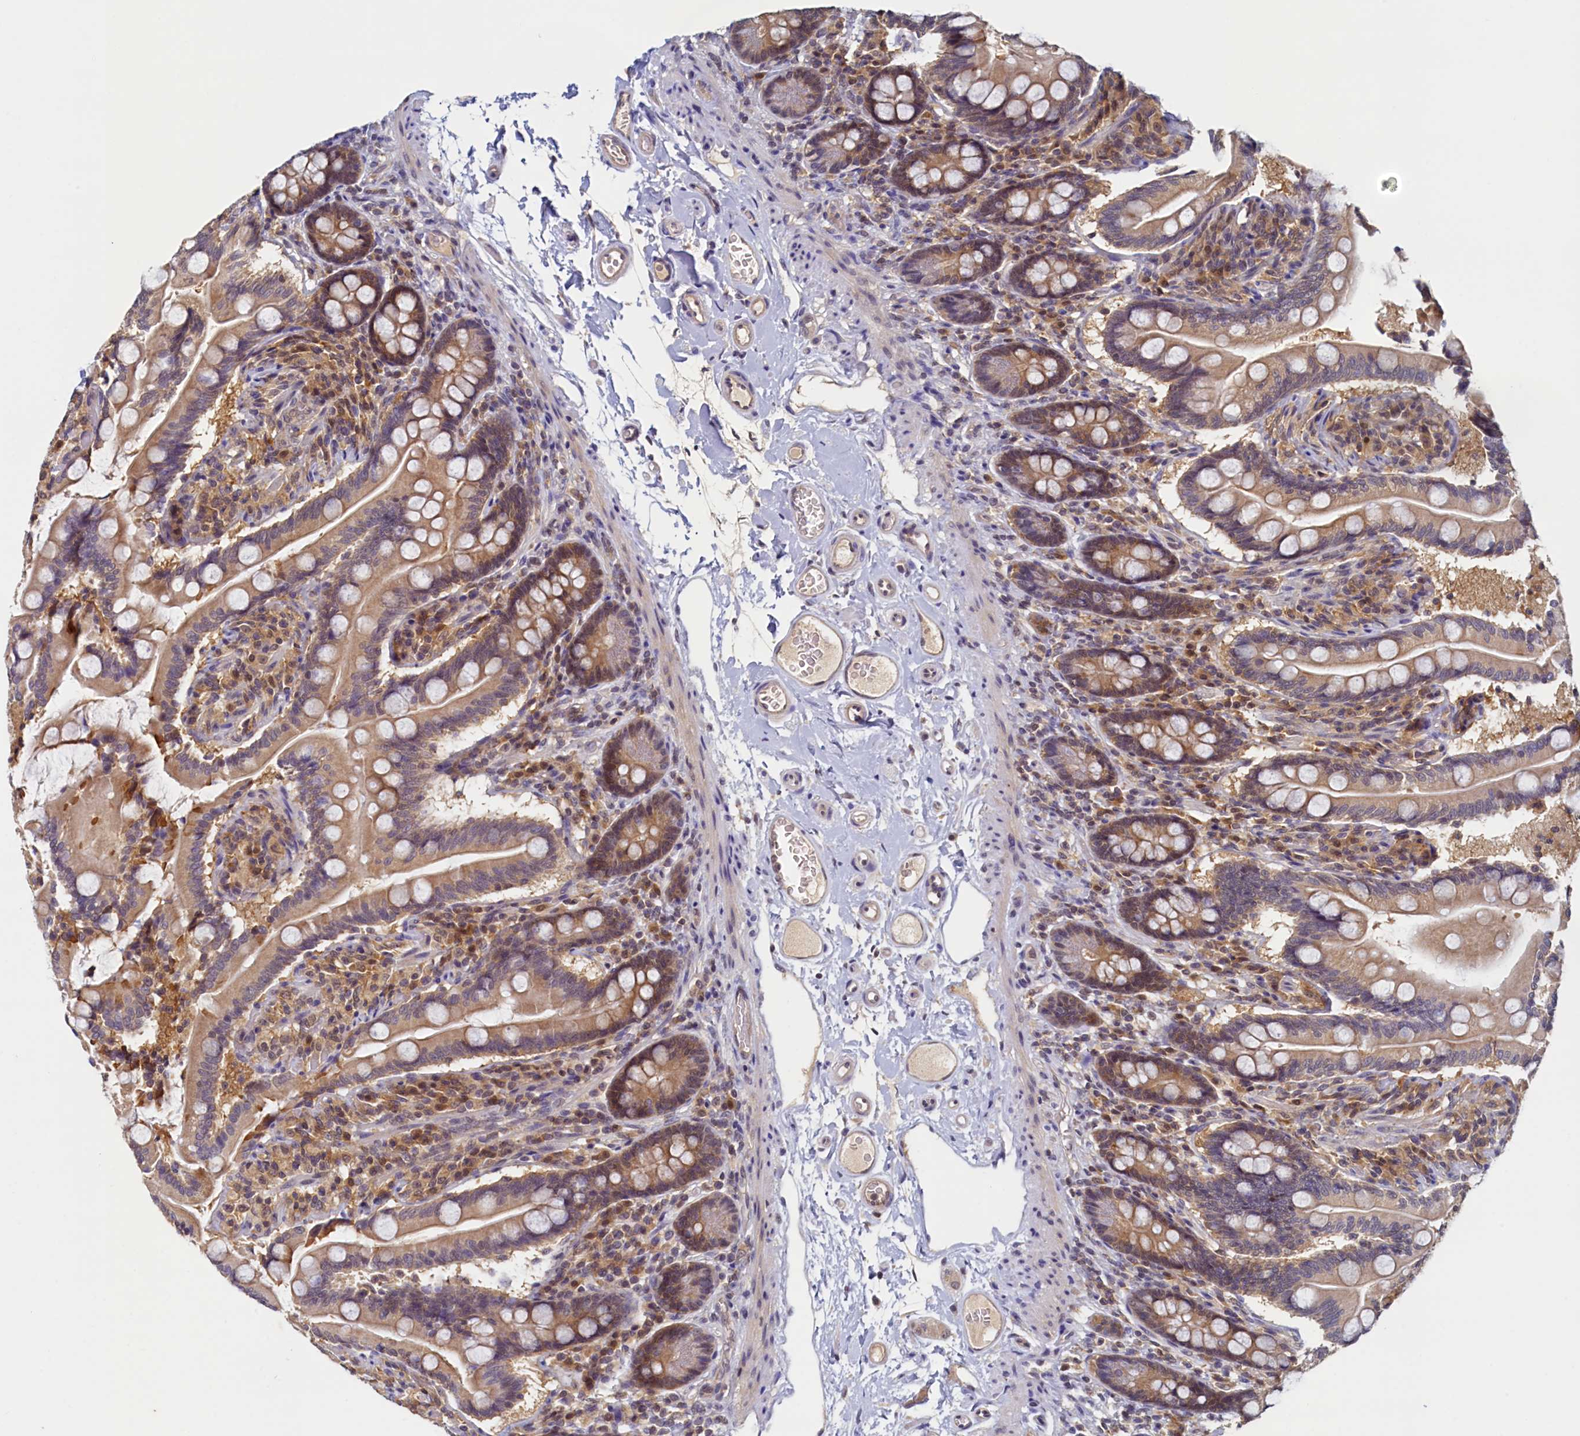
{"staining": {"intensity": "moderate", "quantity": ">75%", "location": "cytoplasmic/membranous"}, "tissue": "small intestine", "cell_type": "Glandular cells", "image_type": "normal", "snomed": [{"axis": "morphology", "description": "Normal tissue, NOS"}, {"axis": "topography", "description": "Small intestine"}], "caption": "Benign small intestine was stained to show a protein in brown. There is medium levels of moderate cytoplasmic/membranous staining in approximately >75% of glandular cells. The staining was performed using DAB to visualize the protein expression in brown, while the nuclei were stained in blue with hematoxylin (Magnification: 20x).", "gene": "PAAF1", "patient": {"sex": "female", "age": 64}}